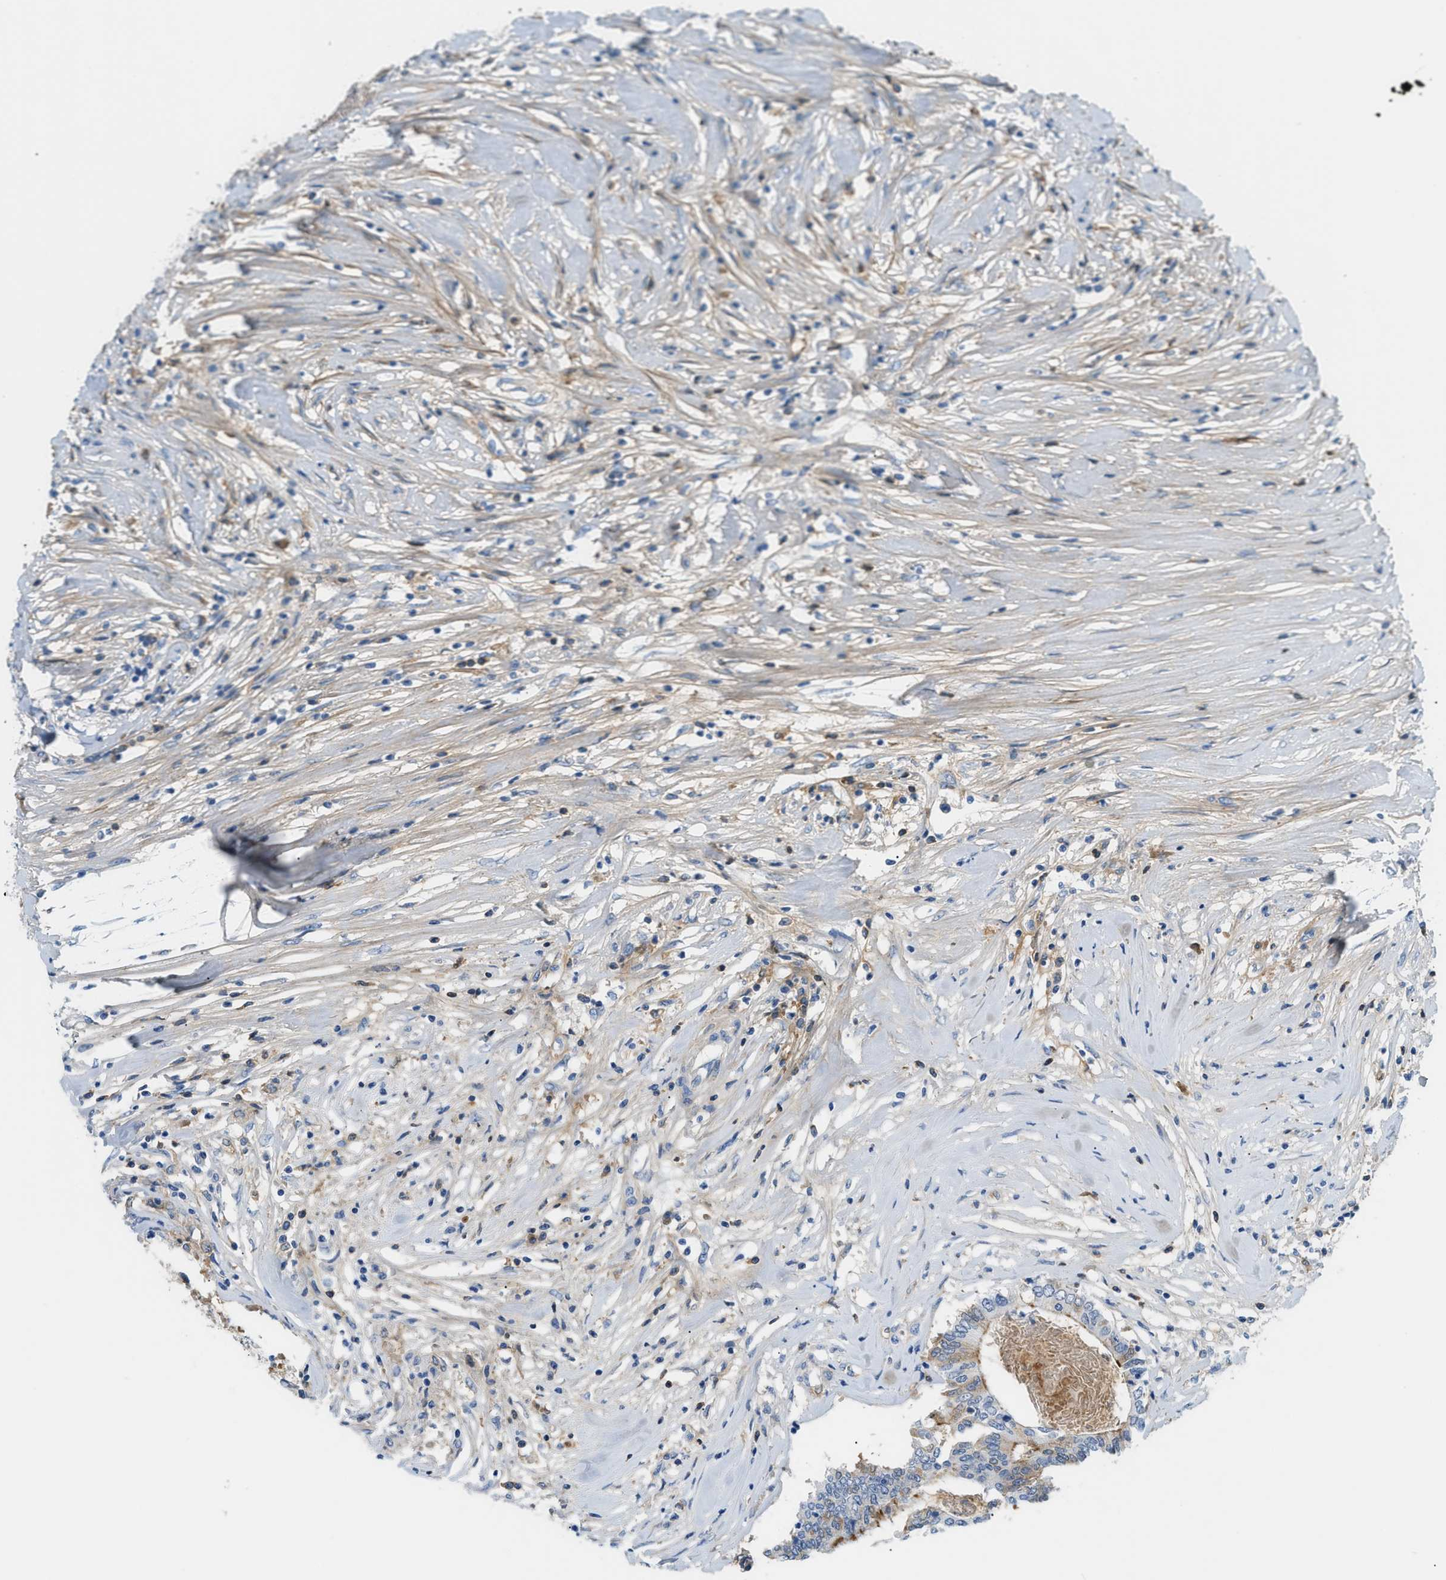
{"staining": {"intensity": "weak", "quantity": "<25%", "location": "cytoplasmic/membranous"}, "tissue": "colorectal cancer", "cell_type": "Tumor cells", "image_type": "cancer", "snomed": [{"axis": "morphology", "description": "Adenocarcinoma, NOS"}, {"axis": "topography", "description": "Rectum"}], "caption": "Adenocarcinoma (colorectal) was stained to show a protein in brown. There is no significant staining in tumor cells.", "gene": "CFI", "patient": {"sex": "male", "age": 63}}